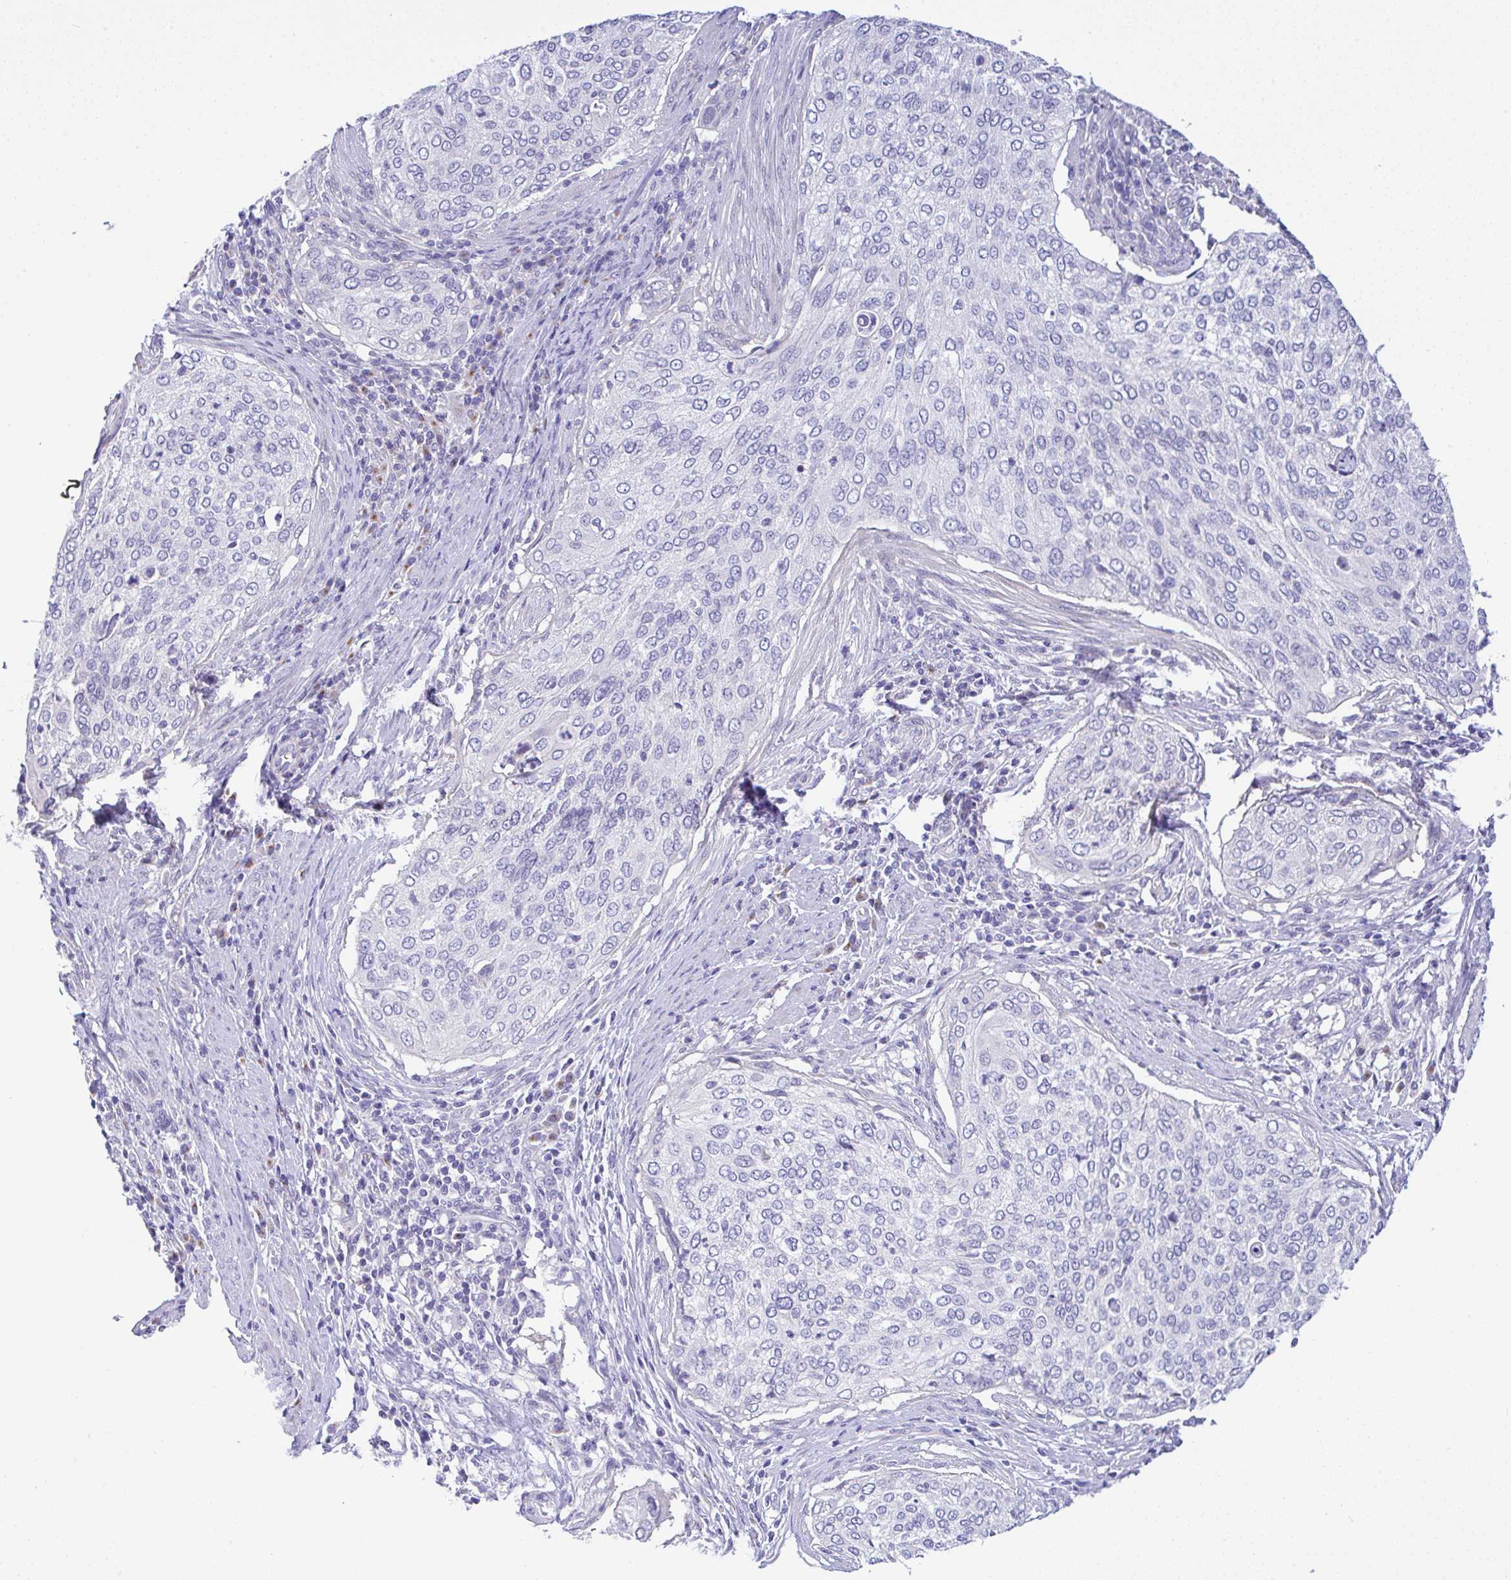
{"staining": {"intensity": "negative", "quantity": "none", "location": "none"}, "tissue": "cervical cancer", "cell_type": "Tumor cells", "image_type": "cancer", "snomed": [{"axis": "morphology", "description": "Squamous cell carcinoma, NOS"}, {"axis": "topography", "description": "Cervix"}], "caption": "An immunohistochemistry histopathology image of cervical cancer (squamous cell carcinoma) is shown. There is no staining in tumor cells of cervical cancer (squamous cell carcinoma).", "gene": "SERPINE3", "patient": {"sex": "female", "age": 38}}